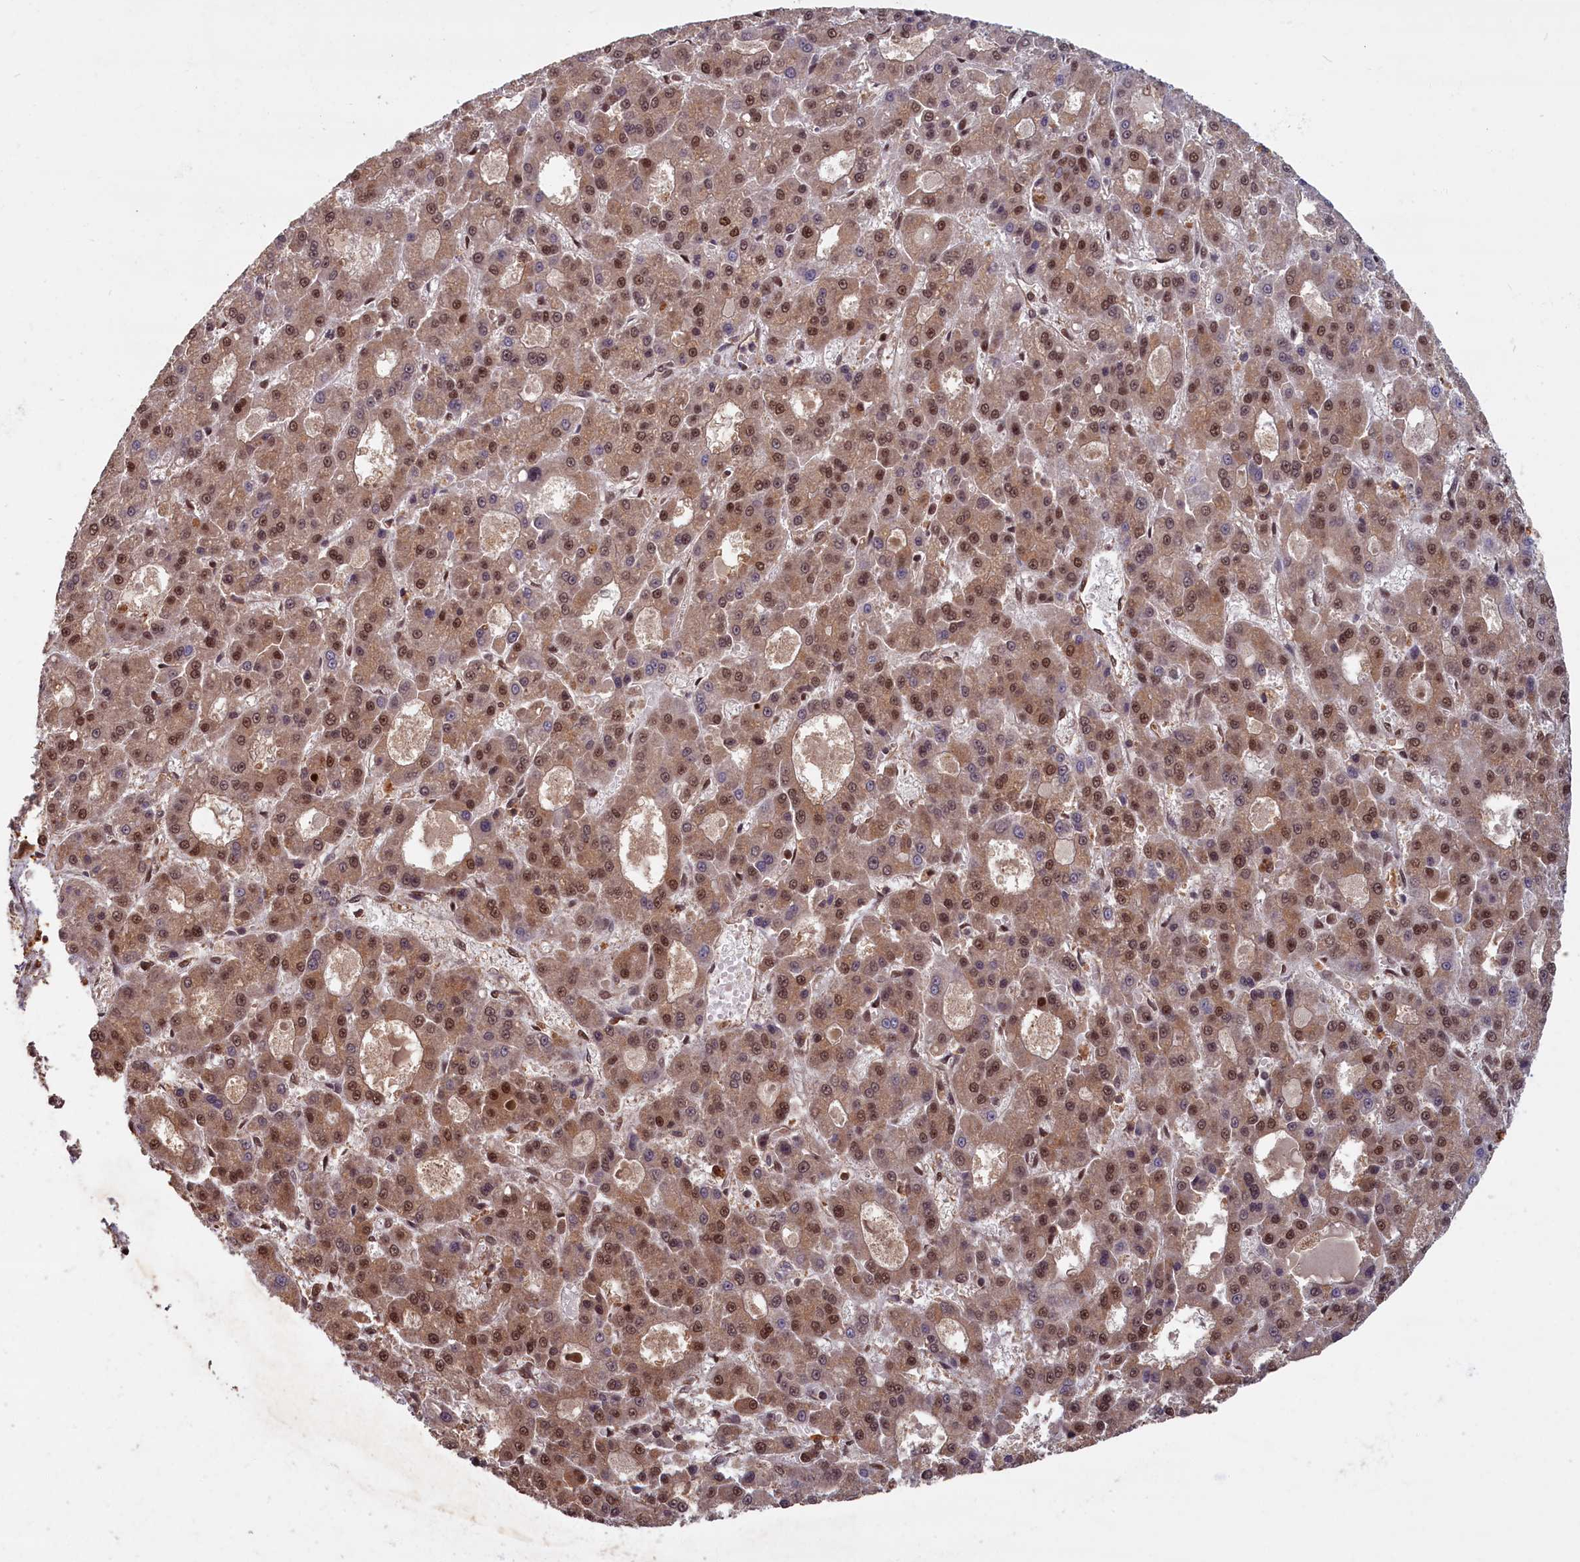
{"staining": {"intensity": "moderate", "quantity": ">75%", "location": "cytoplasmic/membranous,nuclear"}, "tissue": "liver cancer", "cell_type": "Tumor cells", "image_type": "cancer", "snomed": [{"axis": "morphology", "description": "Carcinoma, Hepatocellular, NOS"}, {"axis": "topography", "description": "Liver"}], "caption": "Liver cancer stained for a protein displays moderate cytoplasmic/membranous and nuclear positivity in tumor cells.", "gene": "HIF3A", "patient": {"sex": "male", "age": 70}}